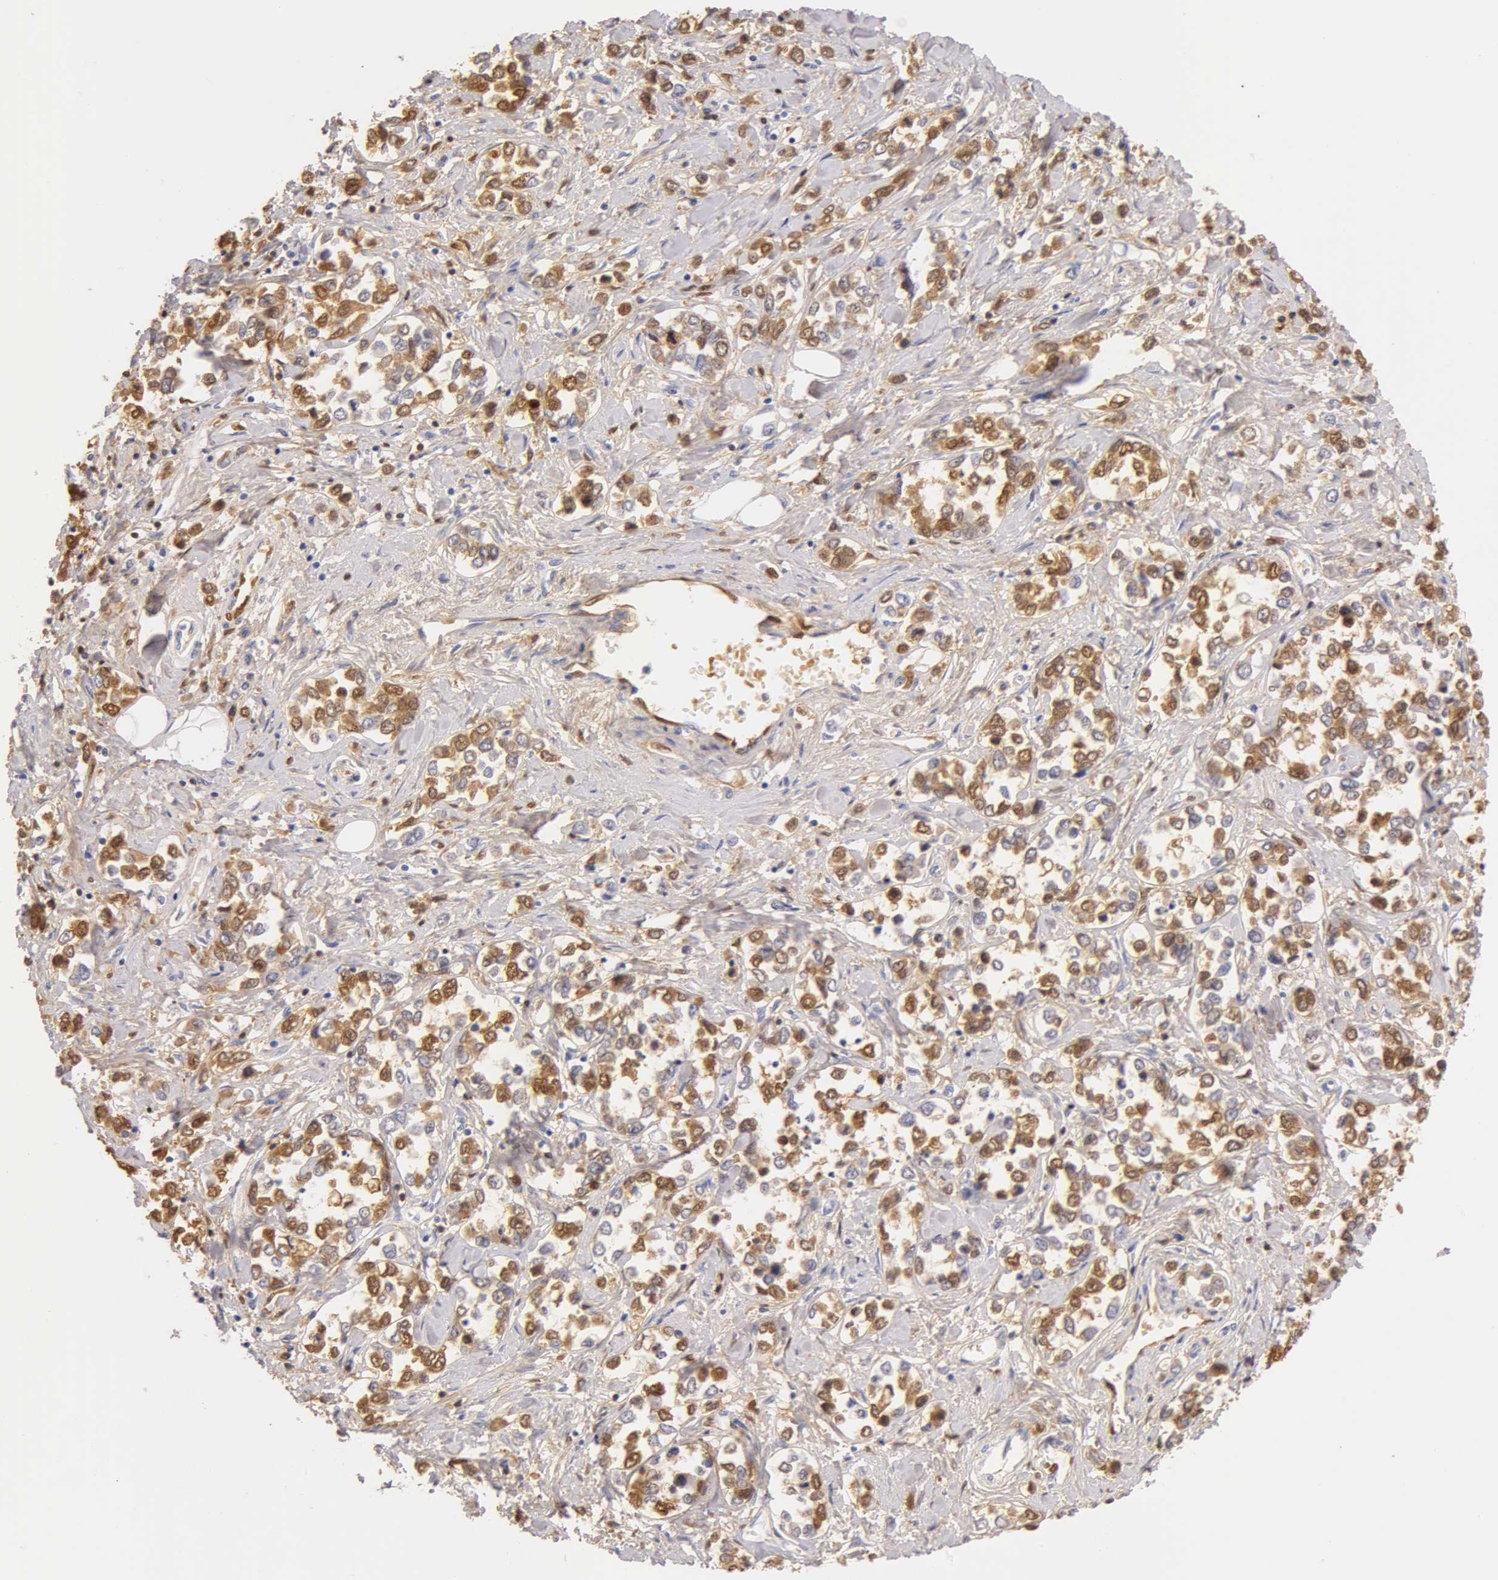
{"staining": {"intensity": "weak", "quantity": "25%-75%", "location": "cytoplasmic/membranous"}, "tissue": "stomach cancer", "cell_type": "Tumor cells", "image_type": "cancer", "snomed": [{"axis": "morphology", "description": "Adenocarcinoma, NOS"}, {"axis": "topography", "description": "Stomach, upper"}], "caption": "A brown stain highlights weak cytoplasmic/membranous expression of a protein in adenocarcinoma (stomach) tumor cells. (DAB (3,3'-diaminobenzidine) IHC, brown staining for protein, blue staining for nuclei).", "gene": "AHSG", "patient": {"sex": "male", "age": 76}}